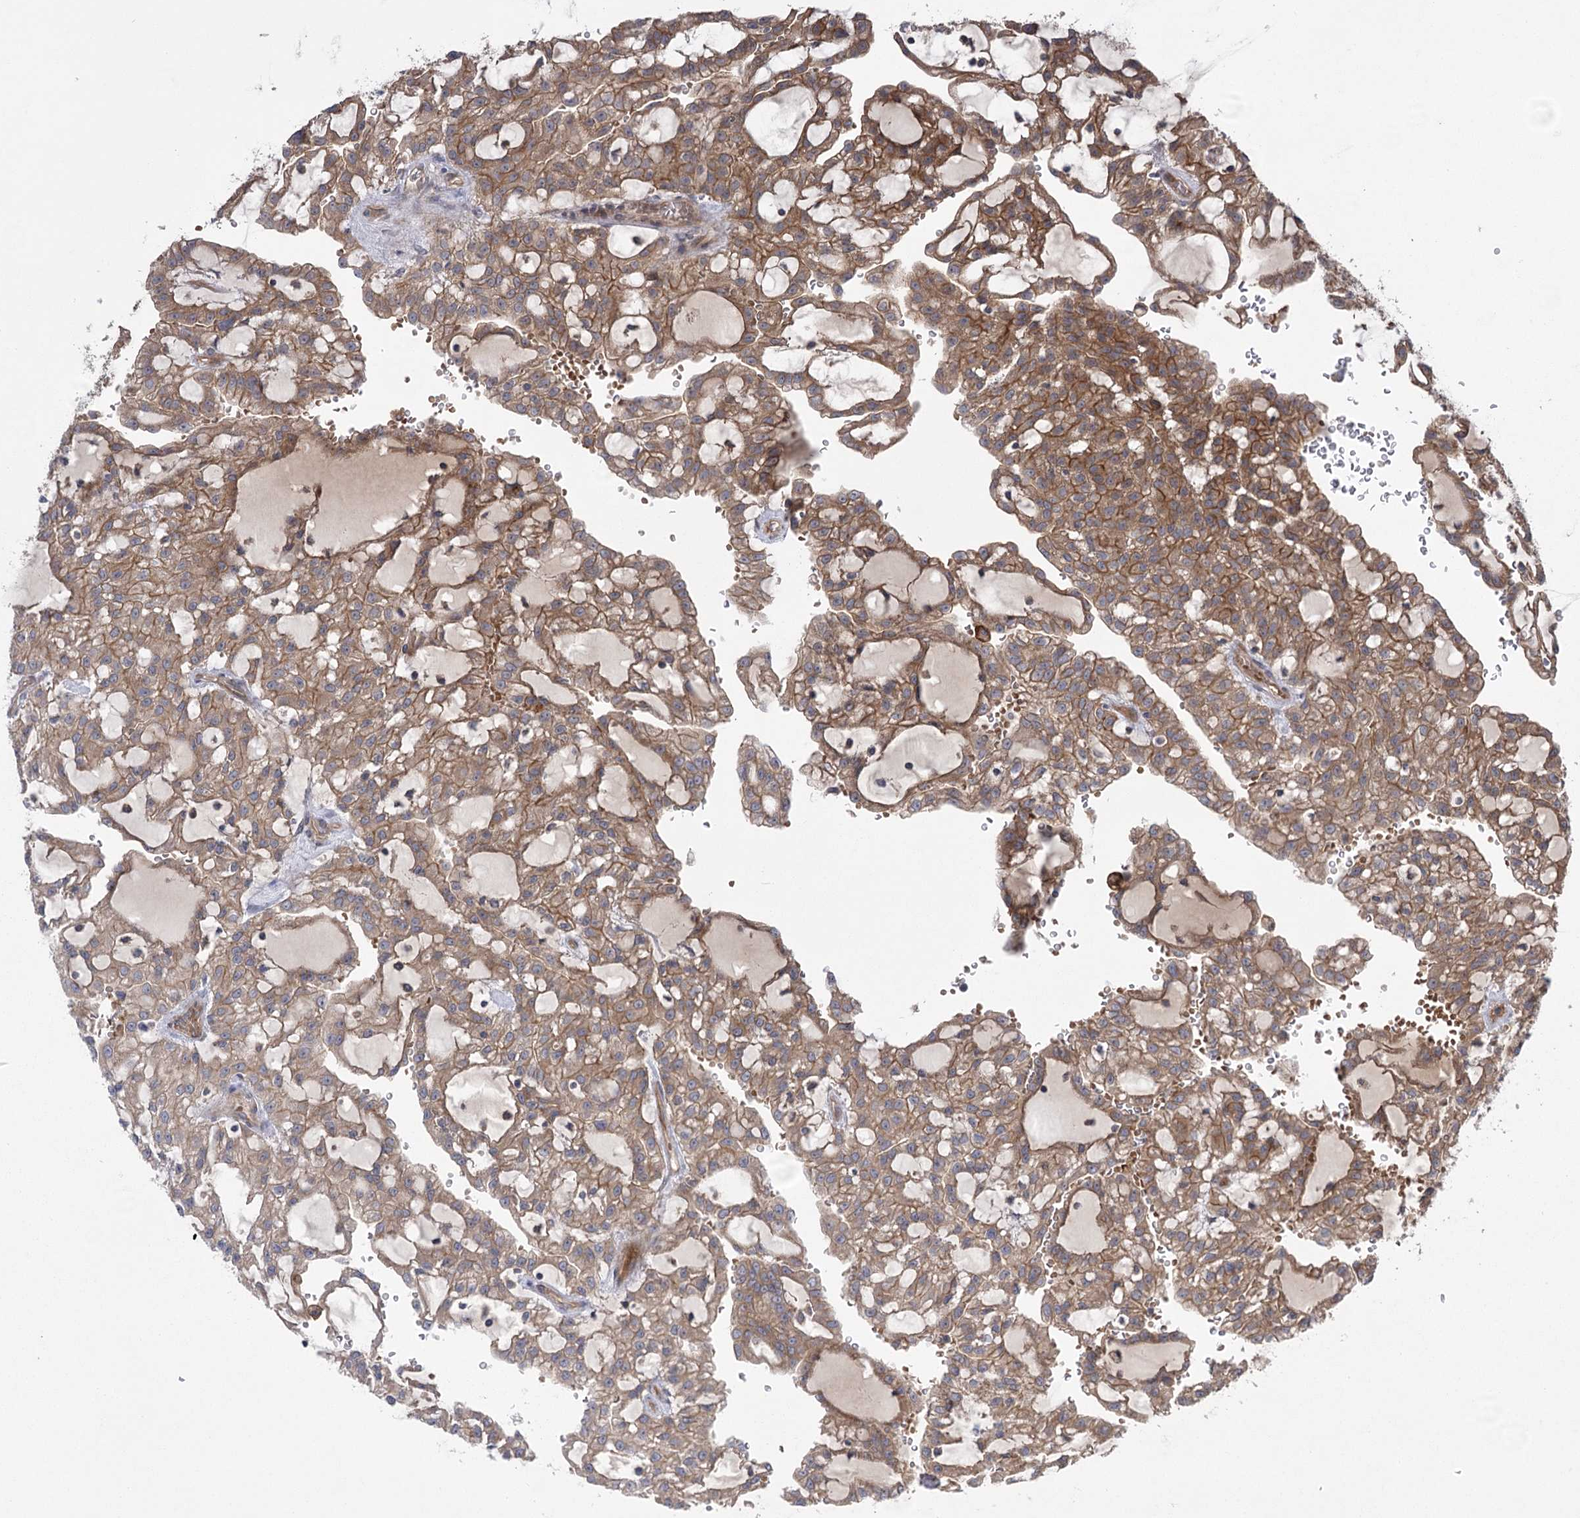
{"staining": {"intensity": "moderate", "quantity": ">75%", "location": "cytoplasmic/membranous"}, "tissue": "renal cancer", "cell_type": "Tumor cells", "image_type": "cancer", "snomed": [{"axis": "morphology", "description": "Adenocarcinoma, NOS"}, {"axis": "topography", "description": "Kidney"}], "caption": "Immunohistochemistry (DAB) staining of adenocarcinoma (renal) displays moderate cytoplasmic/membranous protein expression in about >75% of tumor cells.", "gene": "KCNN2", "patient": {"sex": "male", "age": 63}}